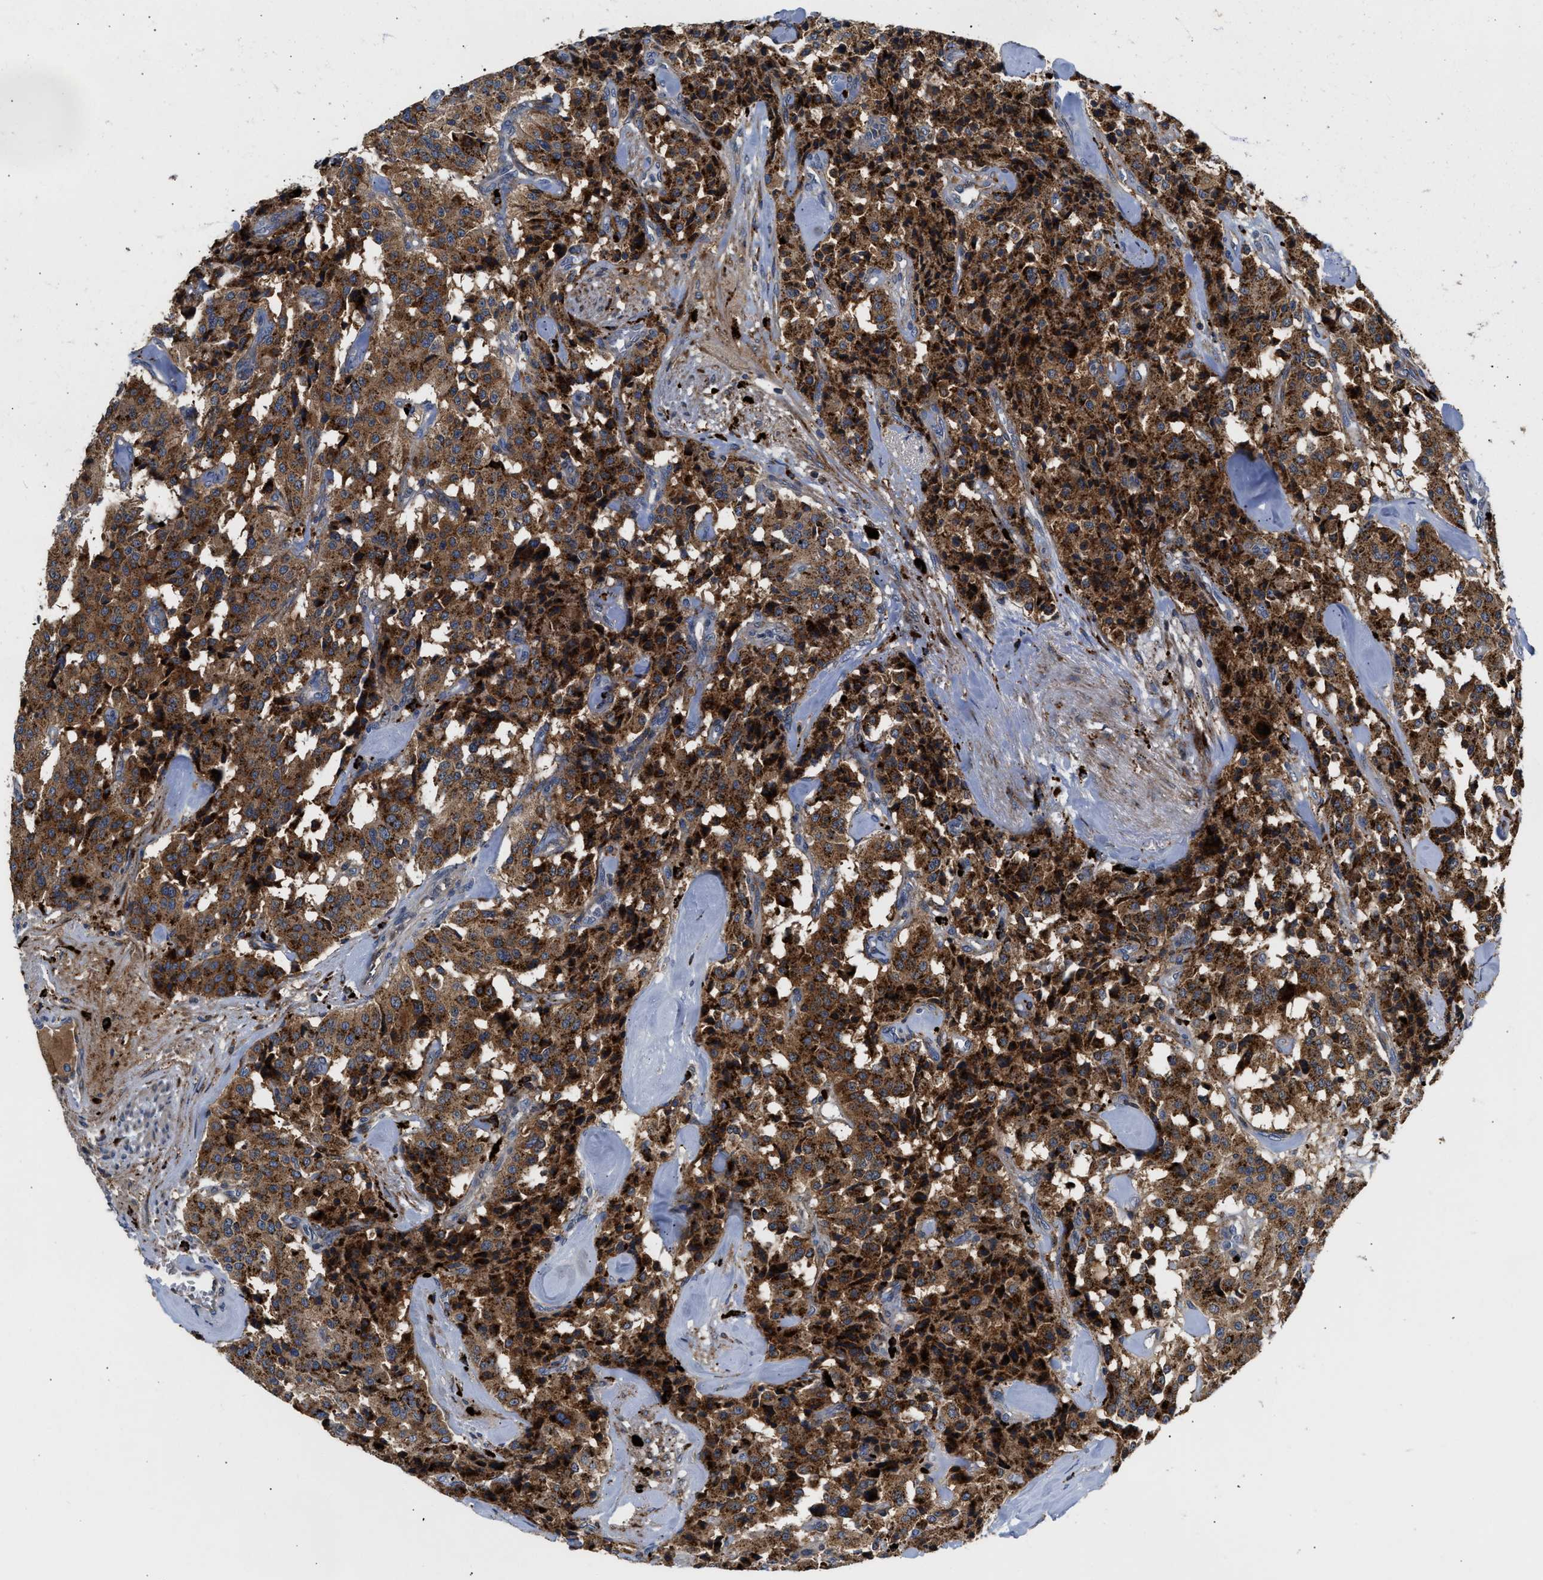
{"staining": {"intensity": "strong", "quantity": ">75%", "location": "cytoplasmic/membranous"}, "tissue": "carcinoid", "cell_type": "Tumor cells", "image_type": "cancer", "snomed": [{"axis": "morphology", "description": "Carcinoid, malignant, NOS"}, {"axis": "topography", "description": "Lung"}], "caption": "Human malignant carcinoid stained with a protein marker displays strong staining in tumor cells.", "gene": "AMZ1", "patient": {"sex": "male", "age": 30}}